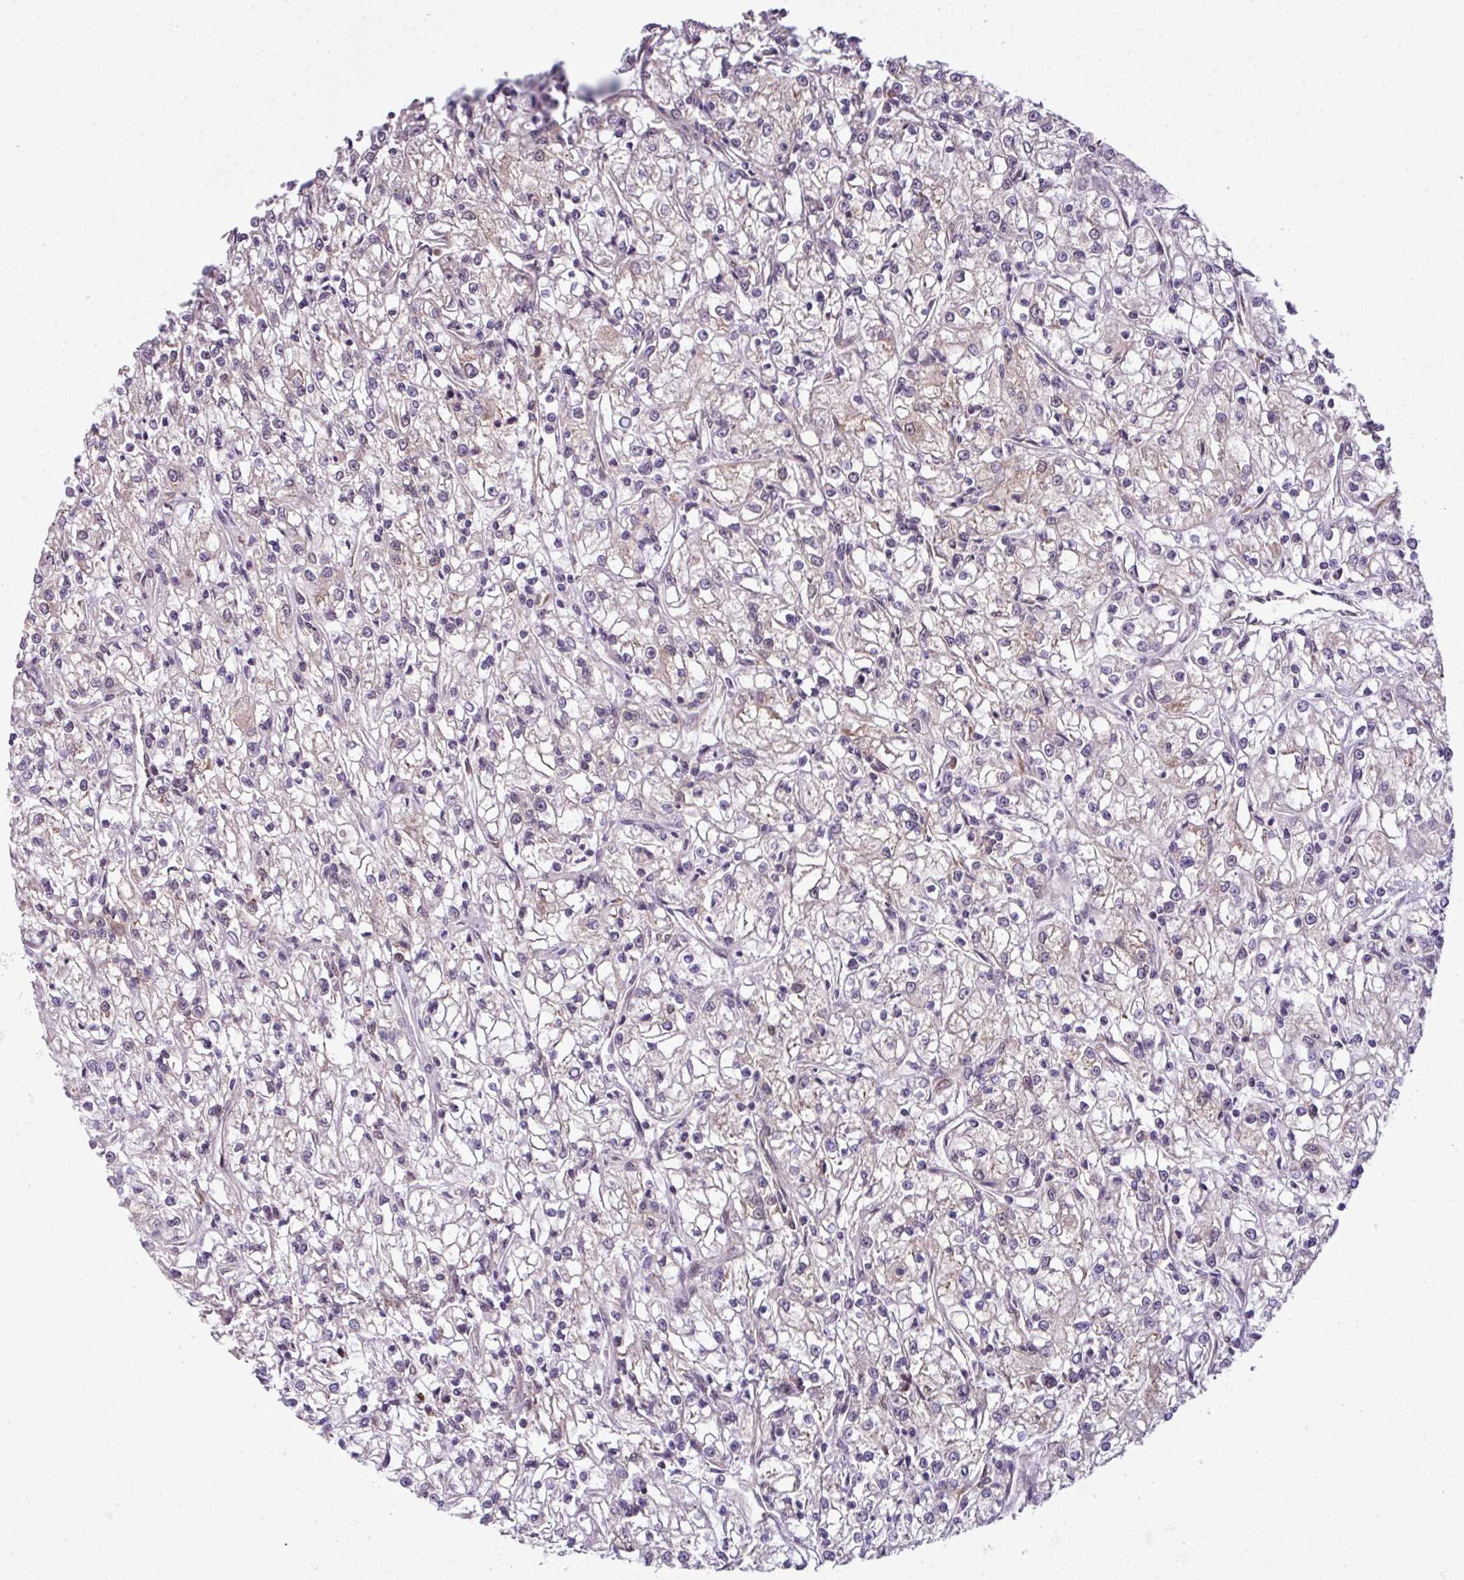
{"staining": {"intensity": "negative", "quantity": "none", "location": "none"}, "tissue": "renal cancer", "cell_type": "Tumor cells", "image_type": "cancer", "snomed": [{"axis": "morphology", "description": "Adenocarcinoma, NOS"}, {"axis": "topography", "description": "Kidney"}], "caption": "Renal cancer was stained to show a protein in brown. There is no significant staining in tumor cells.", "gene": "RBM4B", "patient": {"sex": "female", "age": 59}}